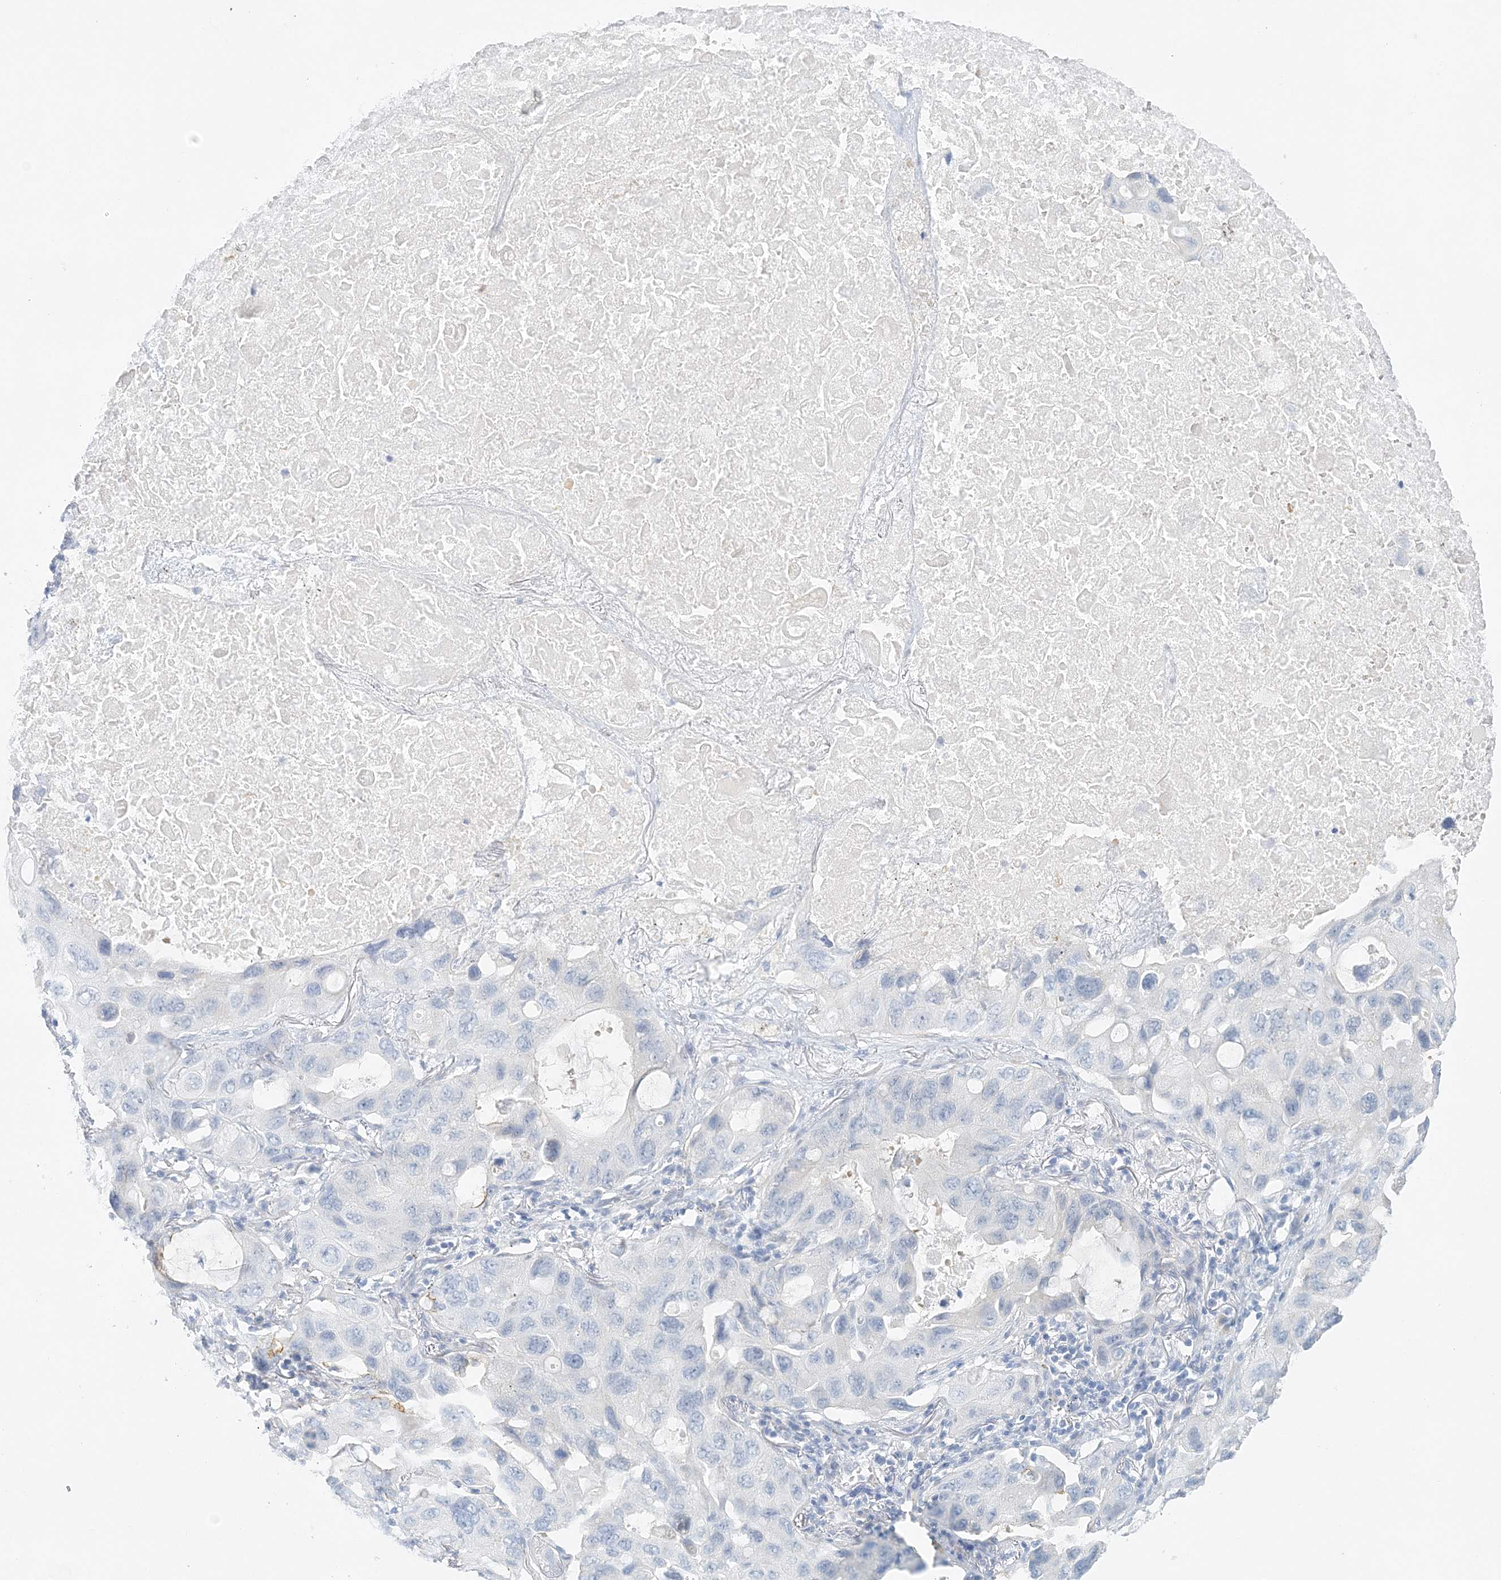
{"staining": {"intensity": "negative", "quantity": "none", "location": "none"}, "tissue": "lung cancer", "cell_type": "Tumor cells", "image_type": "cancer", "snomed": [{"axis": "morphology", "description": "Squamous cell carcinoma, NOS"}, {"axis": "topography", "description": "Lung"}], "caption": "Immunohistochemistry of human lung cancer (squamous cell carcinoma) reveals no expression in tumor cells. The staining is performed using DAB brown chromogen with nuclei counter-stained in using hematoxylin.", "gene": "VILL", "patient": {"sex": "female", "age": 73}}